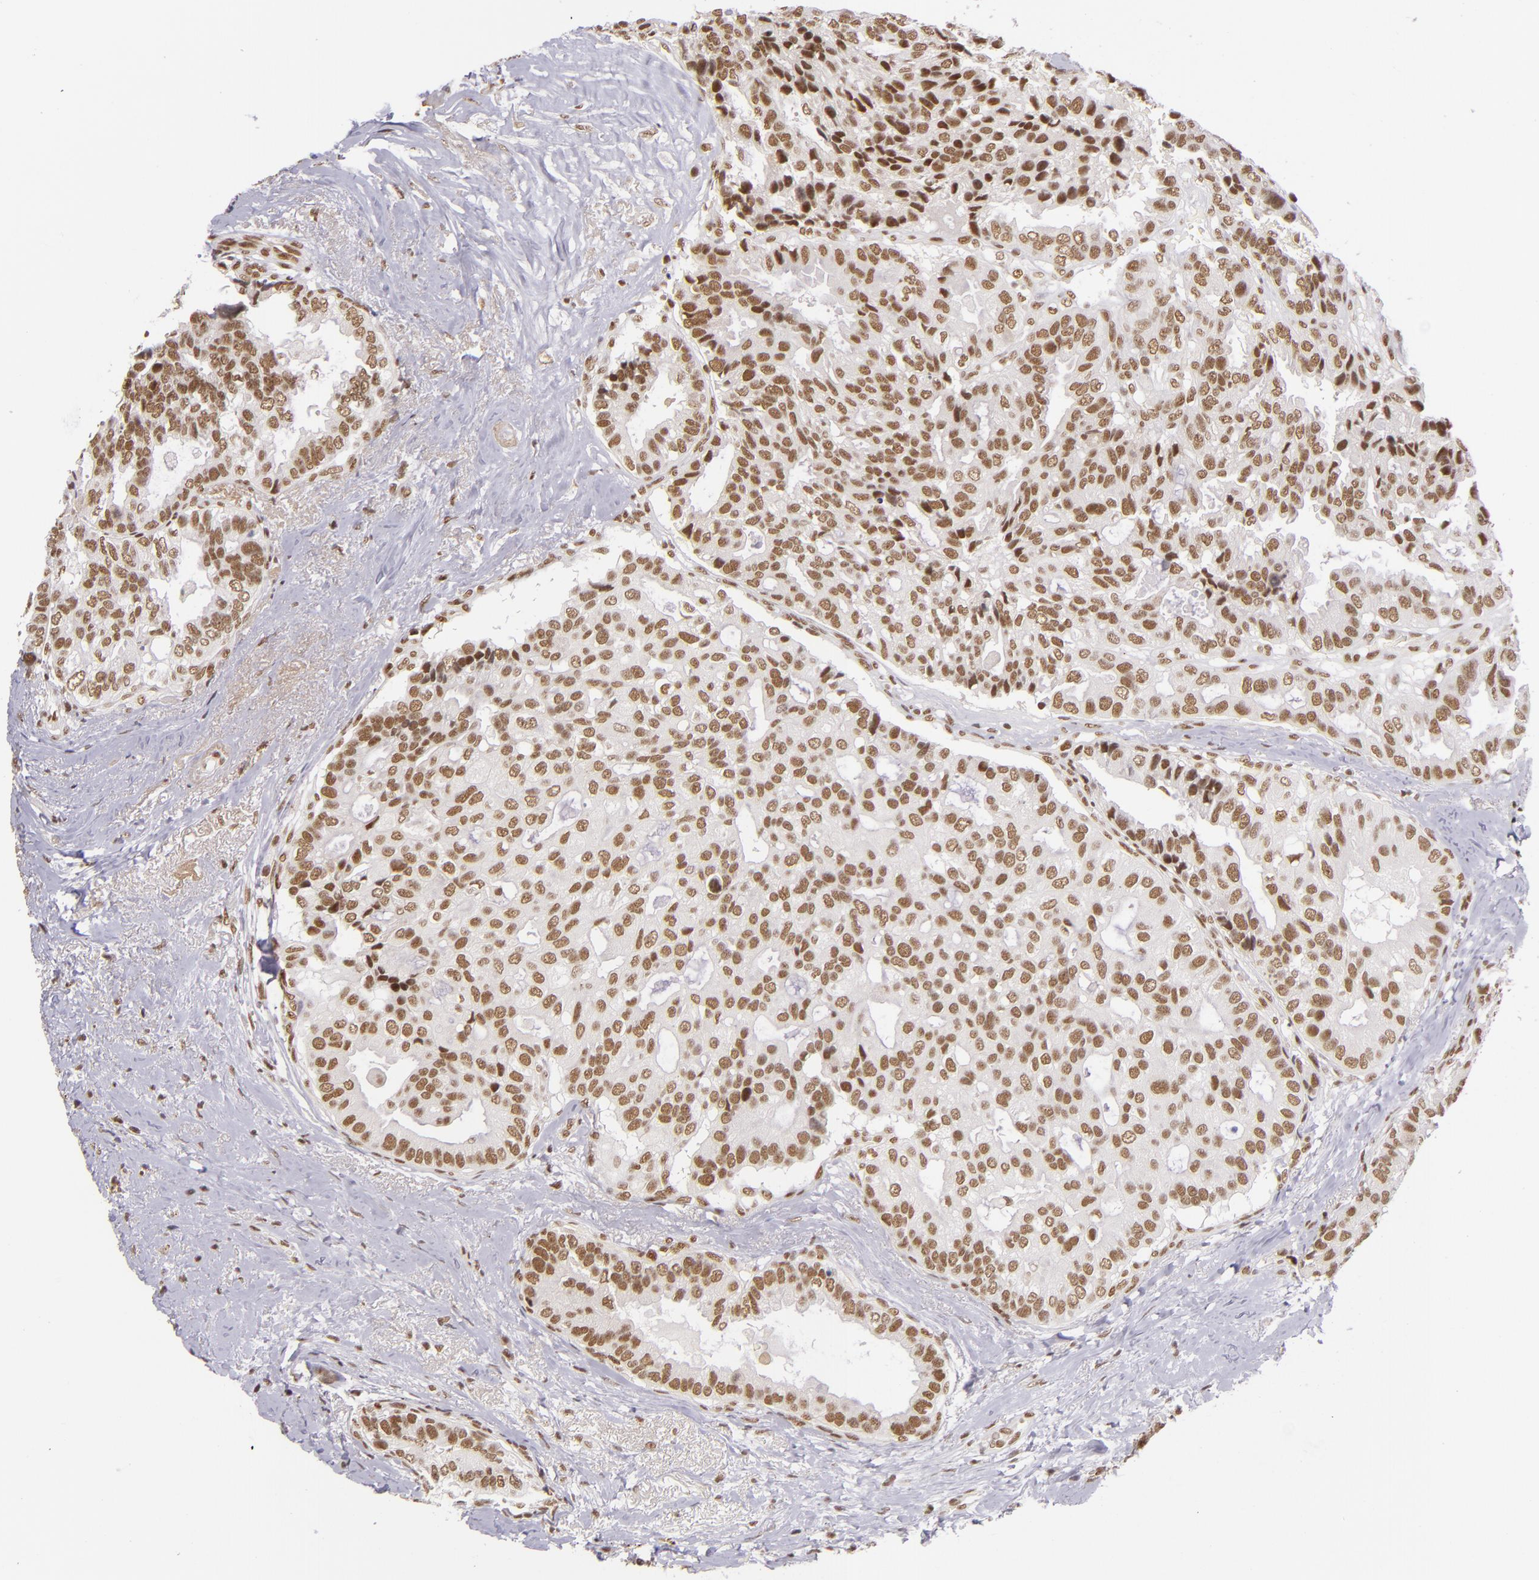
{"staining": {"intensity": "moderate", "quantity": ">75%", "location": "nuclear"}, "tissue": "breast cancer", "cell_type": "Tumor cells", "image_type": "cancer", "snomed": [{"axis": "morphology", "description": "Duct carcinoma"}, {"axis": "topography", "description": "Breast"}], "caption": "Immunohistochemical staining of human breast cancer displays medium levels of moderate nuclear staining in about >75% of tumor cells. (brown staining indicates protein expression, while blue staining denotes nuclei).", "gene": "ZNF148", "patient": {"sex": "female", "age": 69}}